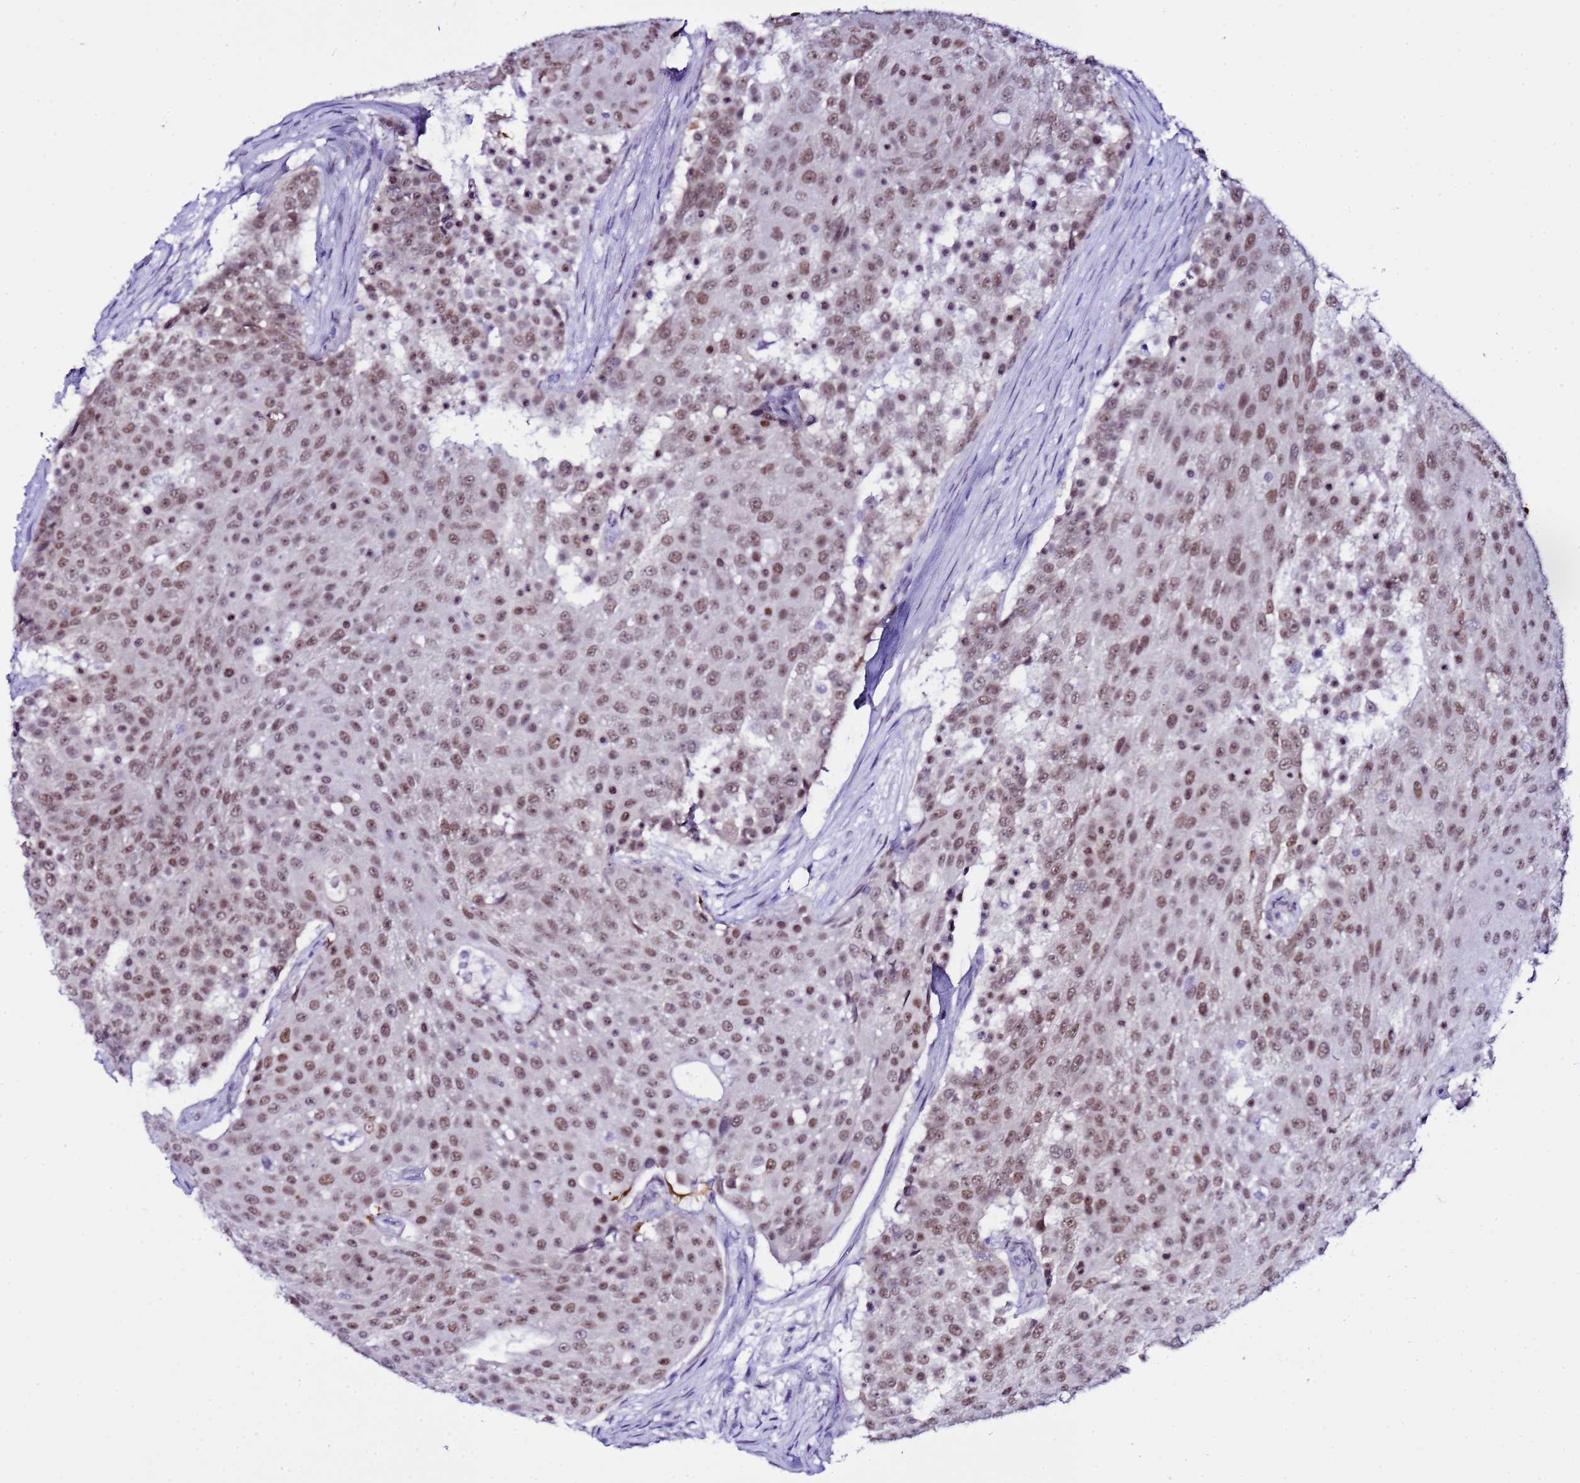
{"staining": {"intensity": "moderate", "quantity": ">75%", "location": "nuclear"}, "tissue": "urothelial cancer", "cell_type": "Tumor cells", "image_type": "cancer", "snomed": [{"axis": "morphology", "description": "Urothelial carcinoma, High grade"}, {"axis": "topography", "description": "Urinary bladder"}], "caption": "Tumor cells demonstrate moderate nuclear staining in about >75% of cells in urothelial cancer.", "gene": "BCL7A", "patient": {"sex": "female", "age": 63}}